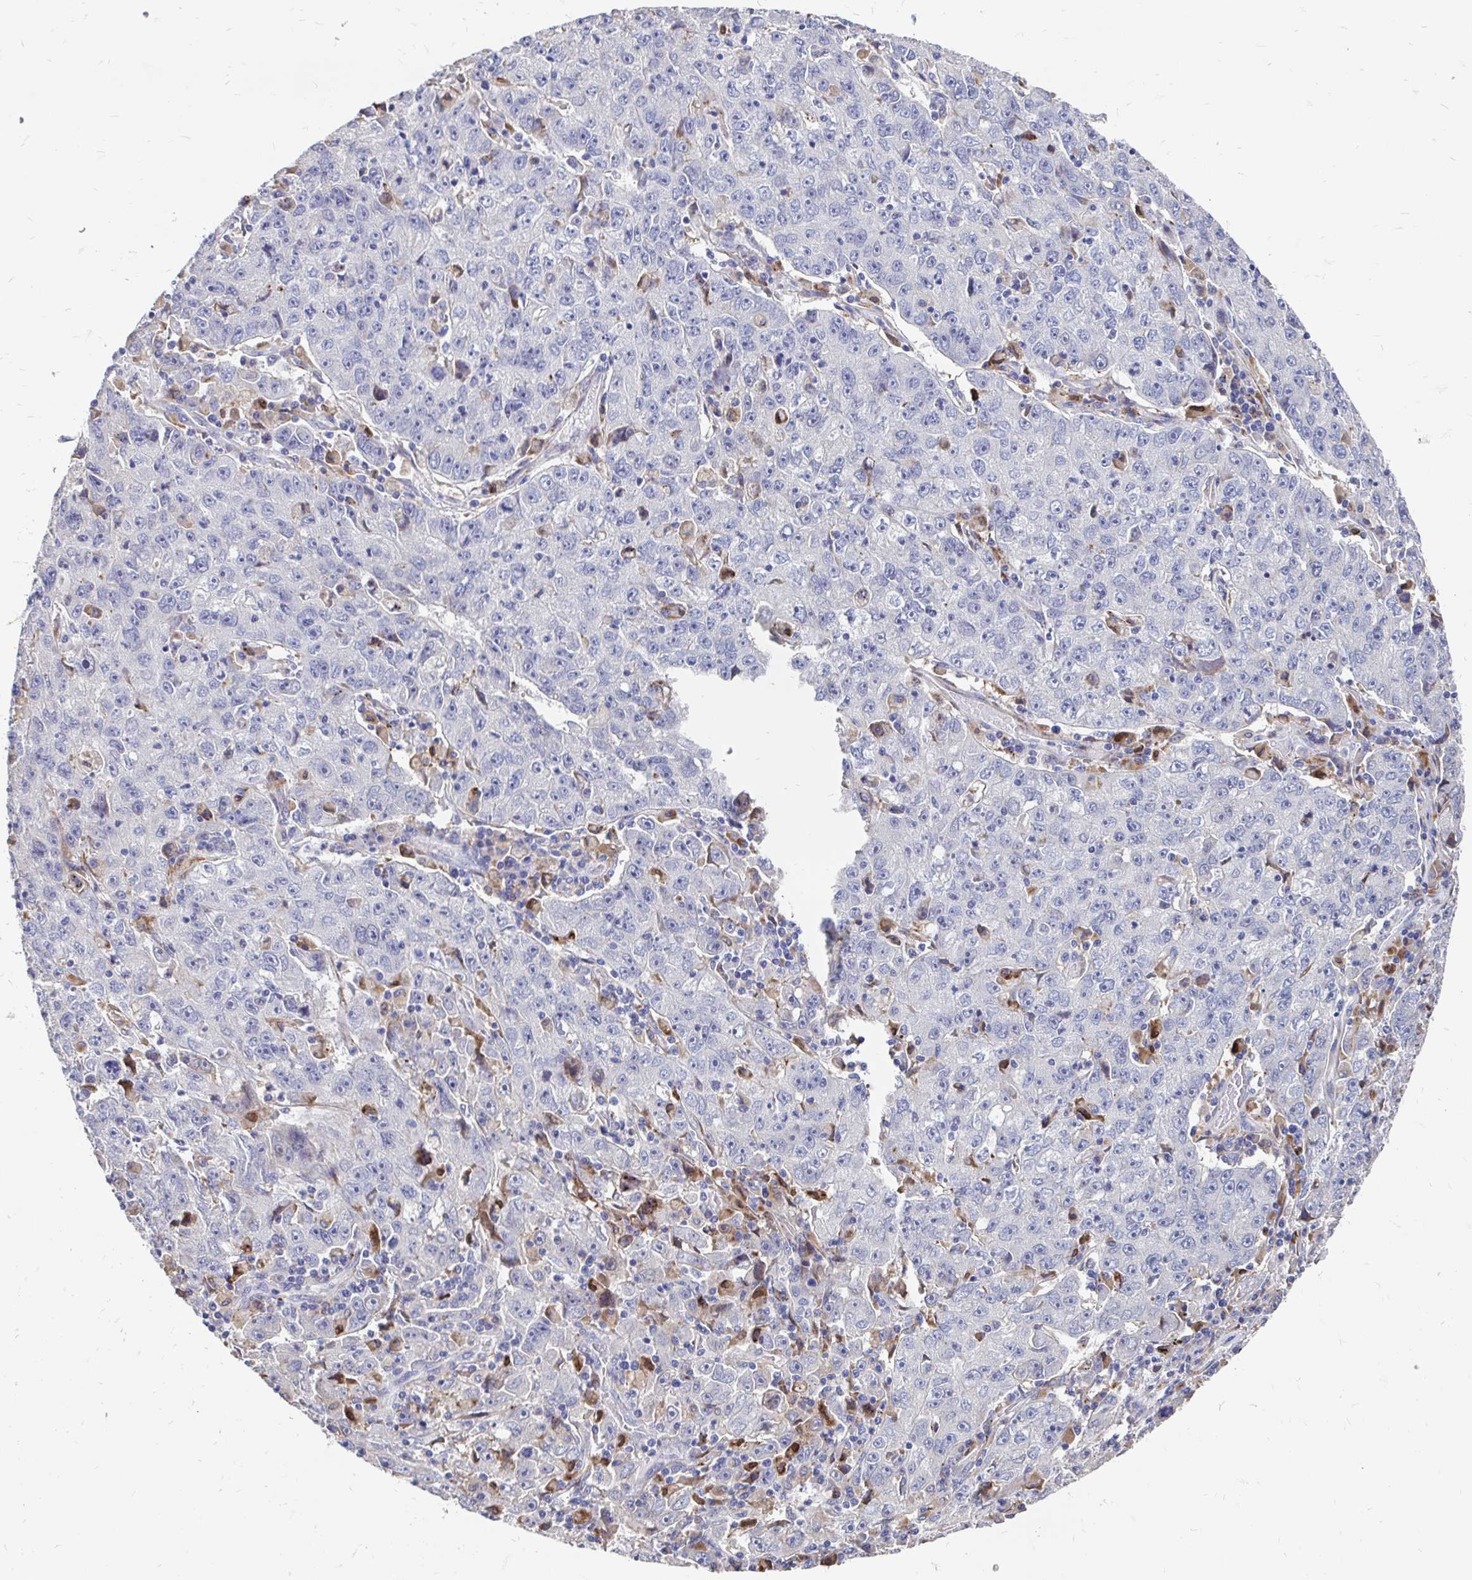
{"staining": {"intensity": "negative", "quantity": "none", "location": "none"}, "tissue": "lung cancer", "cell_type": "Tumor cells", "image_type": "cancer", "snomed": [{"axis": "morphology", "description": "Normal morphology"}, {"axis": "morphology", "description": "Adenocarcinoma, NOS"}, {"axis": "topography", "description": "Lymph node"}, {"axis": "topography", "description": "Lung"}], "caption": "High magnification brightfield microscopy of adenocarcinoma (lung) stained with DAB (3,3'-diaminobenzidine) (brown) and counterstained with hematoxylin (blue): tumor cells show no significant expression.", "gene": "CDKL1", "patient": {"sex": "female", "age": 57}}